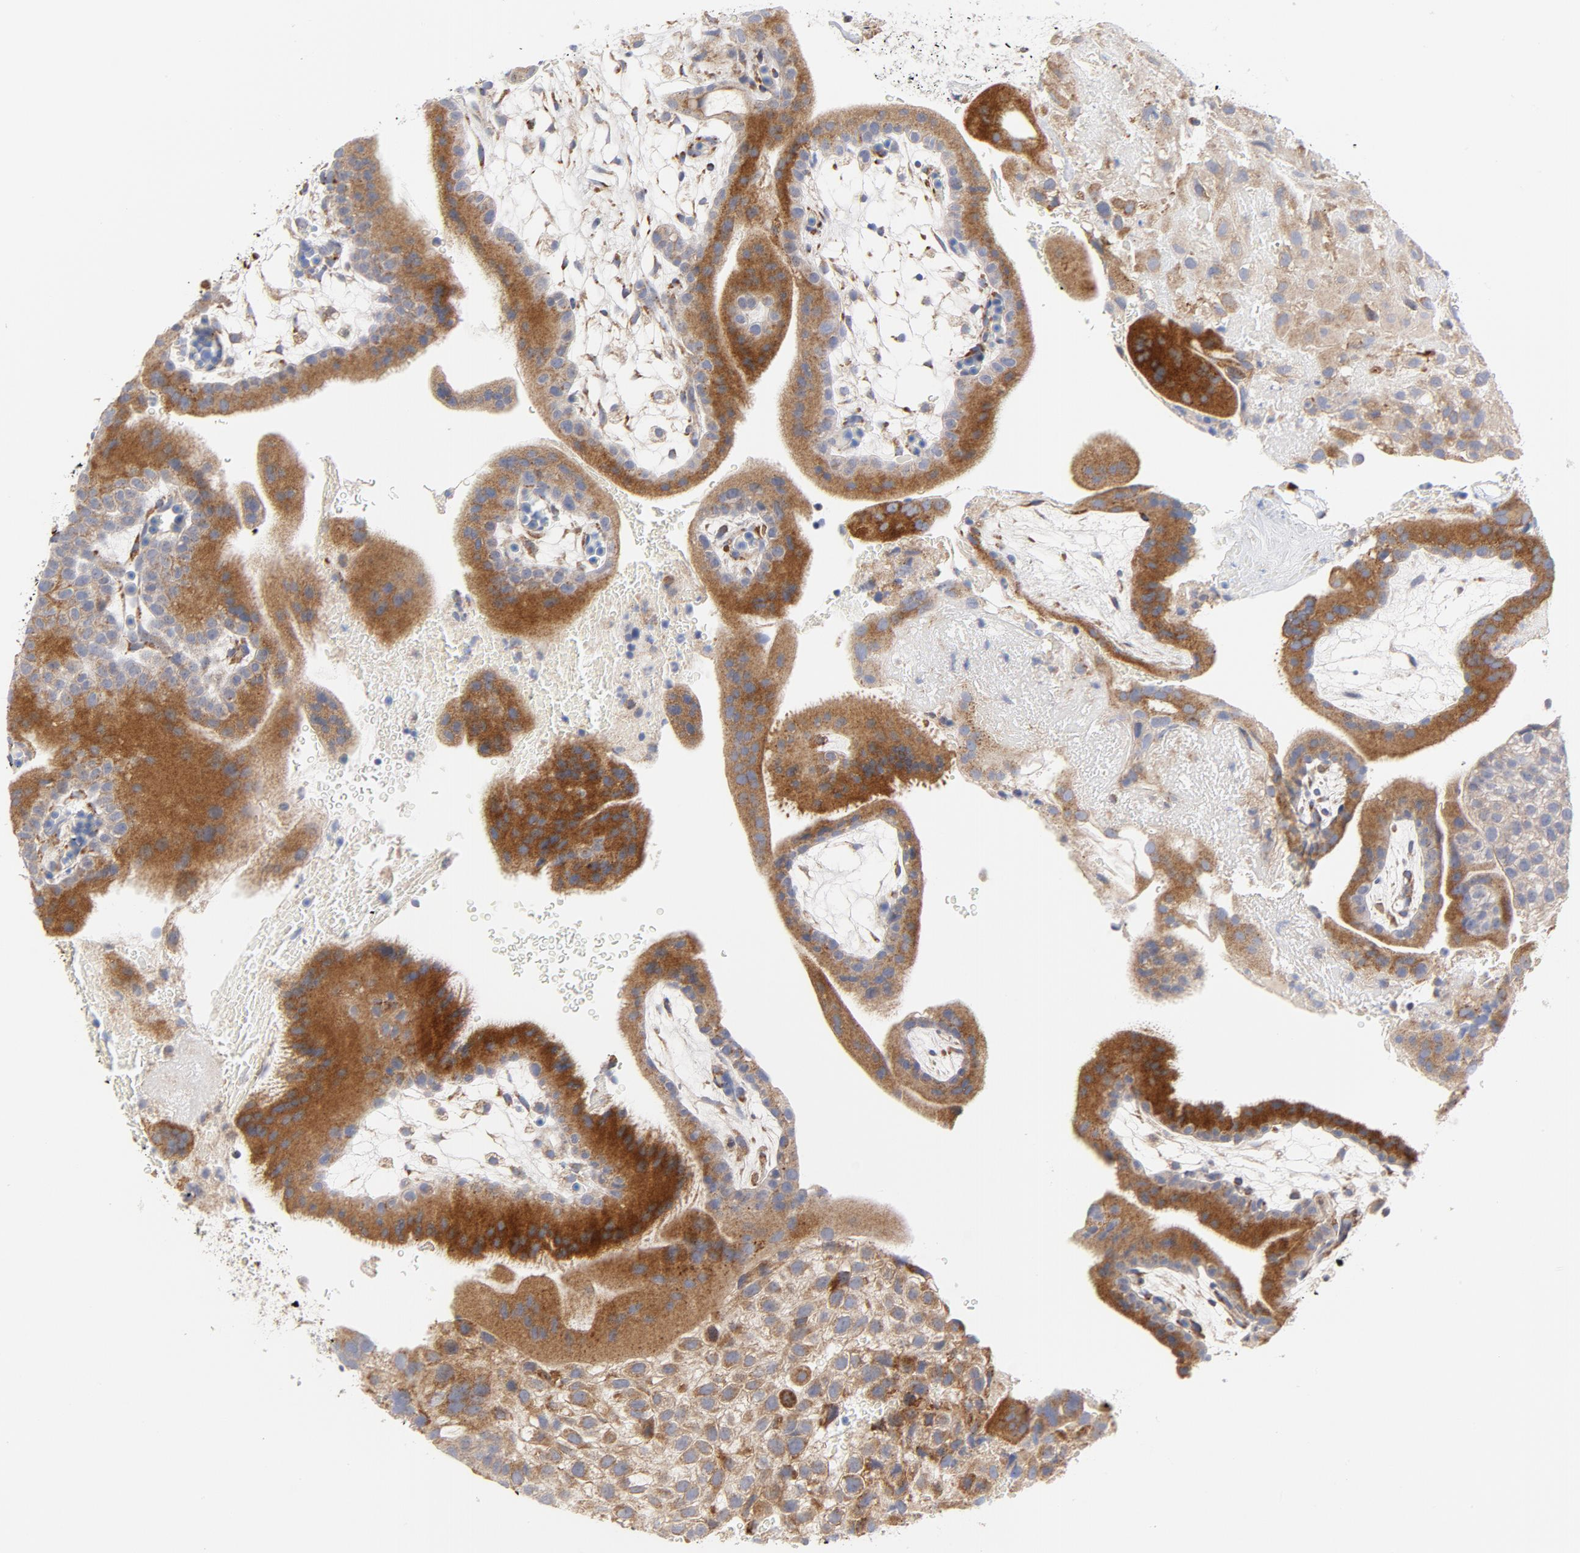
{"staining": {"intensity": "weak", "quantity": ">75%", "location": "cytoplasmic/membranous"}, "tissue": "placenta", "cell_type": "Decidual cells", "image_type": "normal", "snomed": [{"axis": "morphology", "description": "Normal tissue, NOS"}, {"axis": "topography", "description": "Placenta"}], "caption": "High-power microscopy captured an IHC photomicrograph of benign placenta, revealing weak cytoplasmic/membranous positivity in approximately >75% of decidual cells. The protein of interest is shown in brown color, while the nuclei are stained blue.", "gene": "RAPGEF3", "patient": {"sex": "female", "age": 19}}